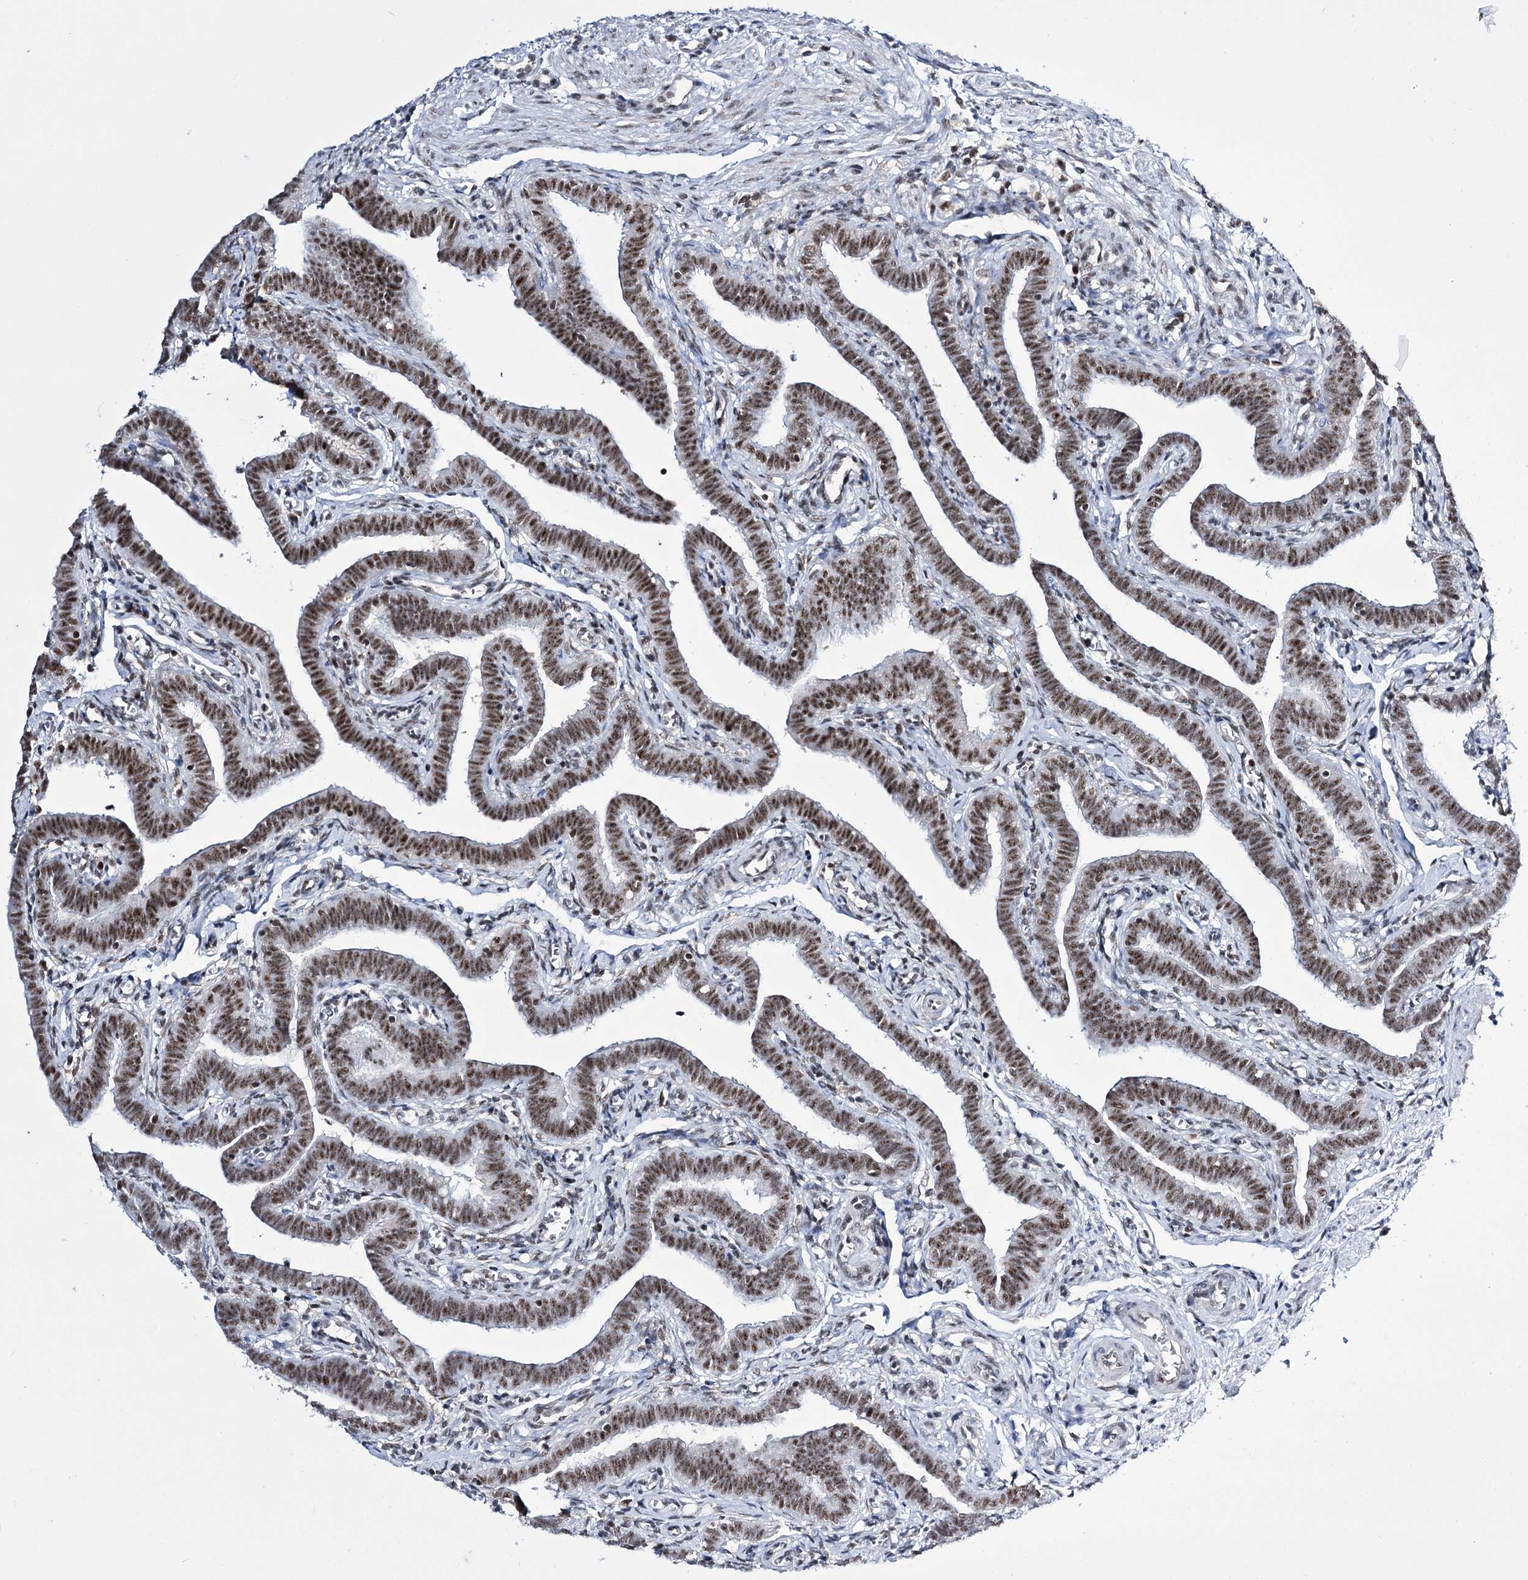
{"staining": {"intensity": "moderate", "quantity": ">75%", "location": "nuclear"}, "tissue": "fallopian tube", "cell_type": "Glandular cells", "image_type": "normal", "snomed": [{"axis": "morphology", "description": "Normal tissue, NOS"}, {"axis": "topography", "description": "Fallopian tube"}], "caption": "Unremarkable fallopian tube reveals moderate nuclear staining in approximately >75% of glandular cells, visualized by immunohistochemistry.", "gene": "PRPF40A", "patient": {"sex": "female", "age": 36}}